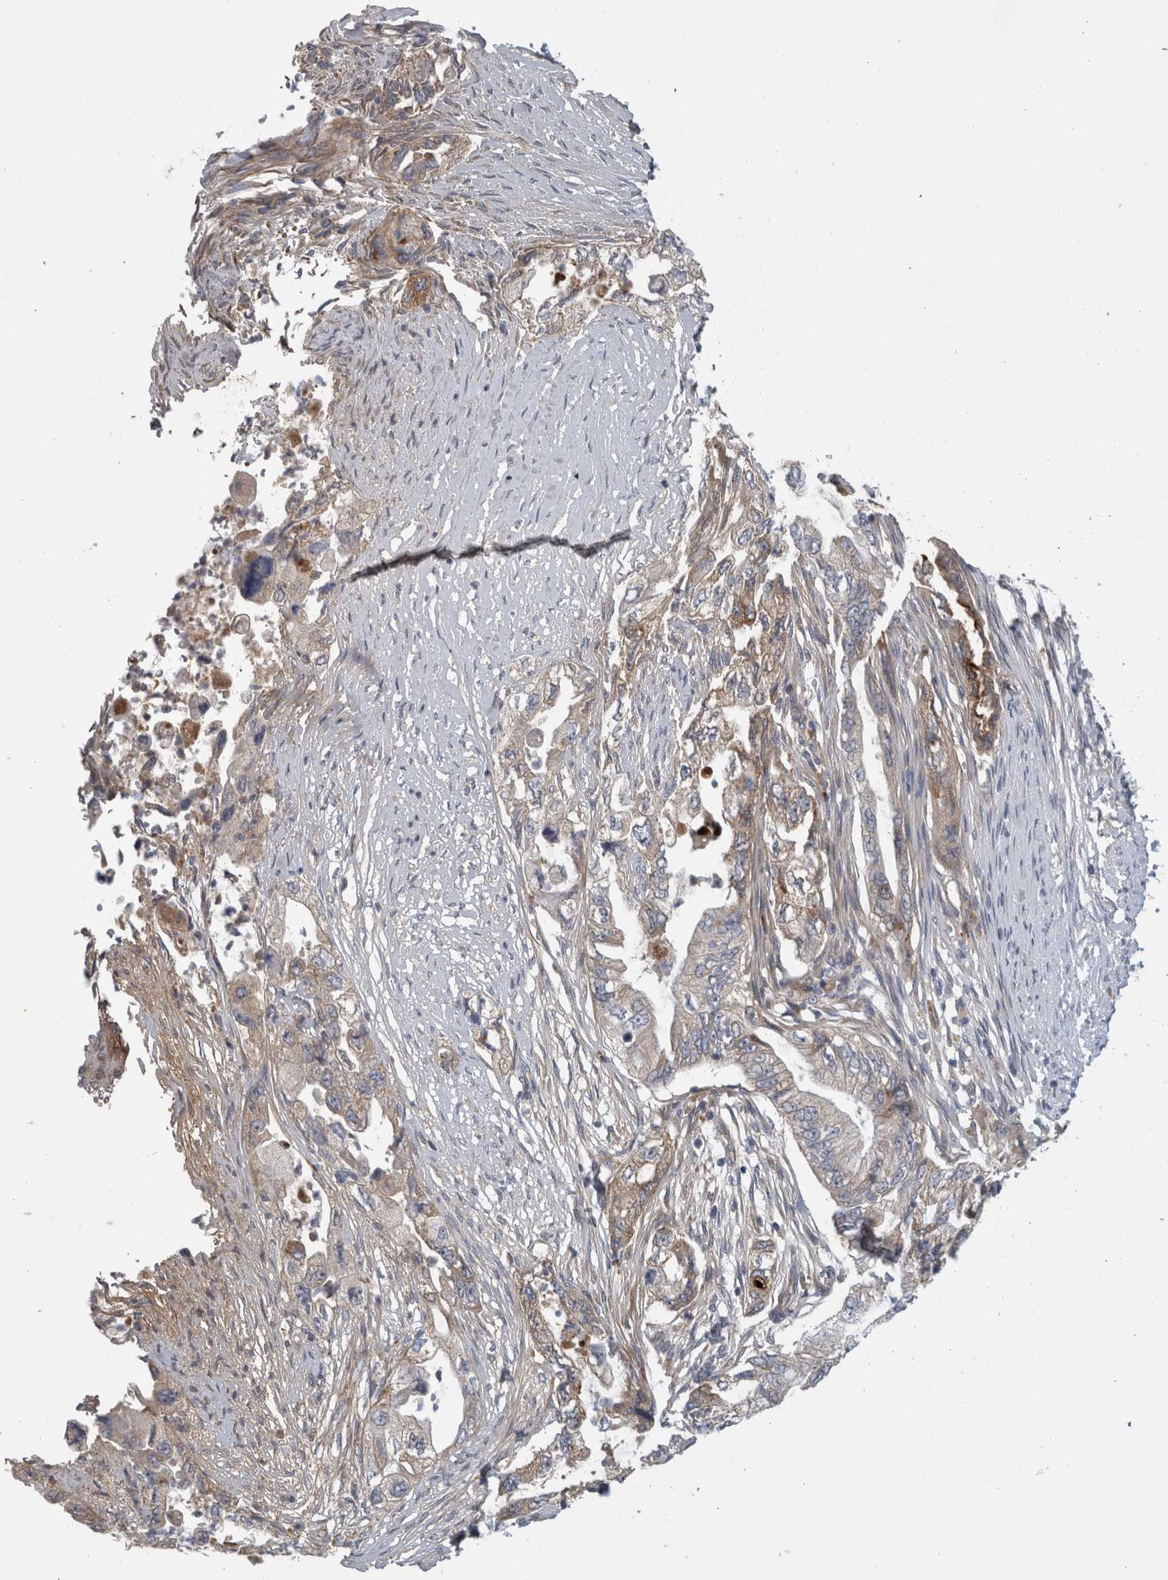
{"staining": {"intensity": "weak", "quantity": ">75%", "location": "cytoplasmic/membranous"}, "tissue": "pancreatic cancer", "cell_type": "Tumor cells", "image_type": "cancer", "snomed": [{"axis": "morphology", "description": "Adenocarcinoma, NOS"}, {"axis": "topography", "description": "Pancreas"}], "caption": "IHC photomicrograph of human pancreatic adenocarcinoma stained for a protein (brown), which shows low levels of weak cytoplasmic/membranous staining in approximately >75% of tumor cells.", "gene": "ATXN2", "patient": {"sex": "female", "age": 73}}